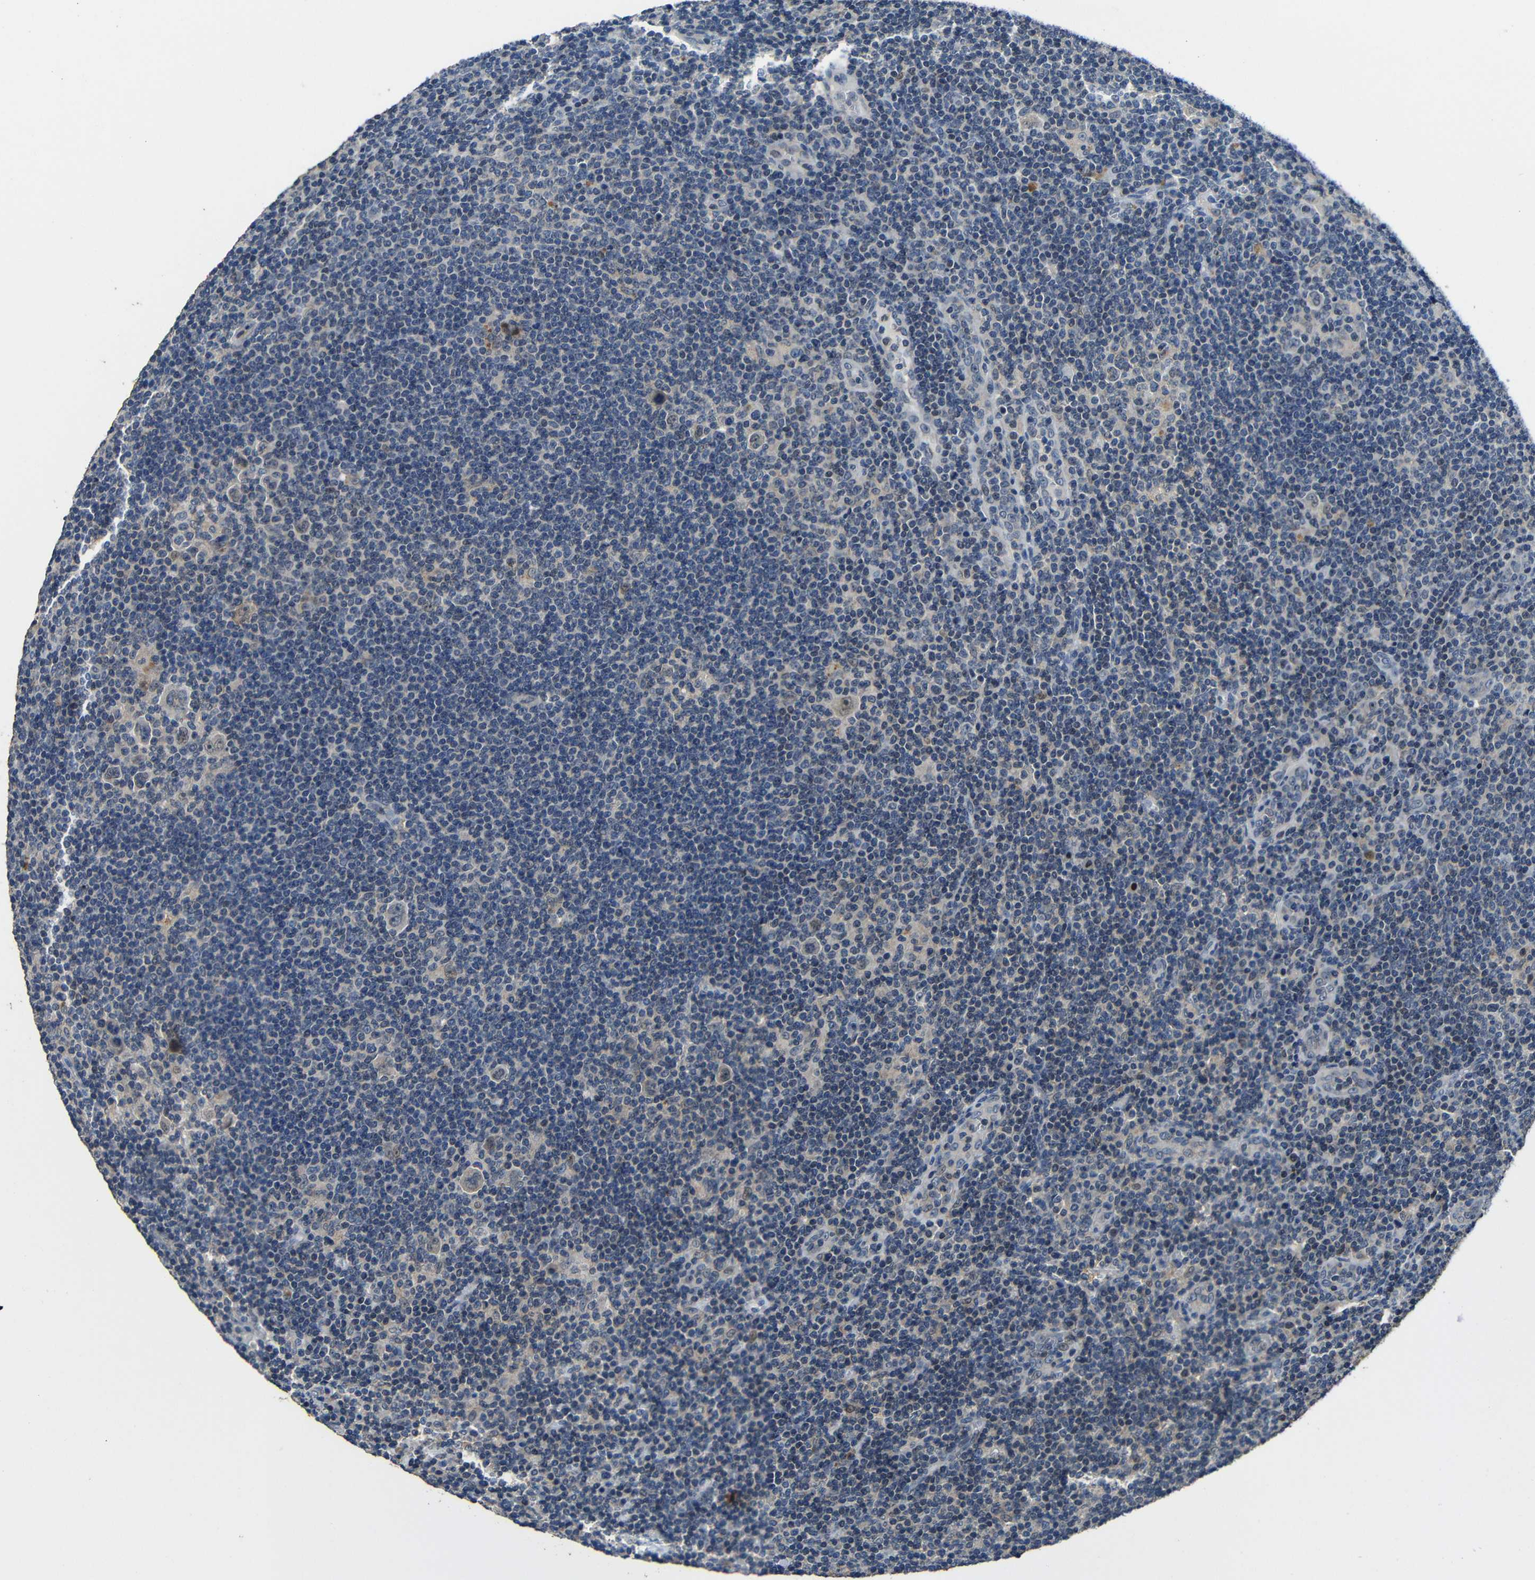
{"staining": {"intensity": "weak", "quantity": "<25%", "location": "cytoplasmic/membranous"}, "tissue": "lymphoma", "cell_type": "Tumor cells", "image_type": "cancer", "snomed": [{"axis": "morphology", "description": "Hodgkin's disease, NOS"}, {"axis": "topography", "description": "Lymph node"}], "caption": "A histopathology image of lymphoma stained for a protein shows no brown staining in tumor cells.", "gene": "C6orf89", "patient": {"sex": "female", "age": 57}}